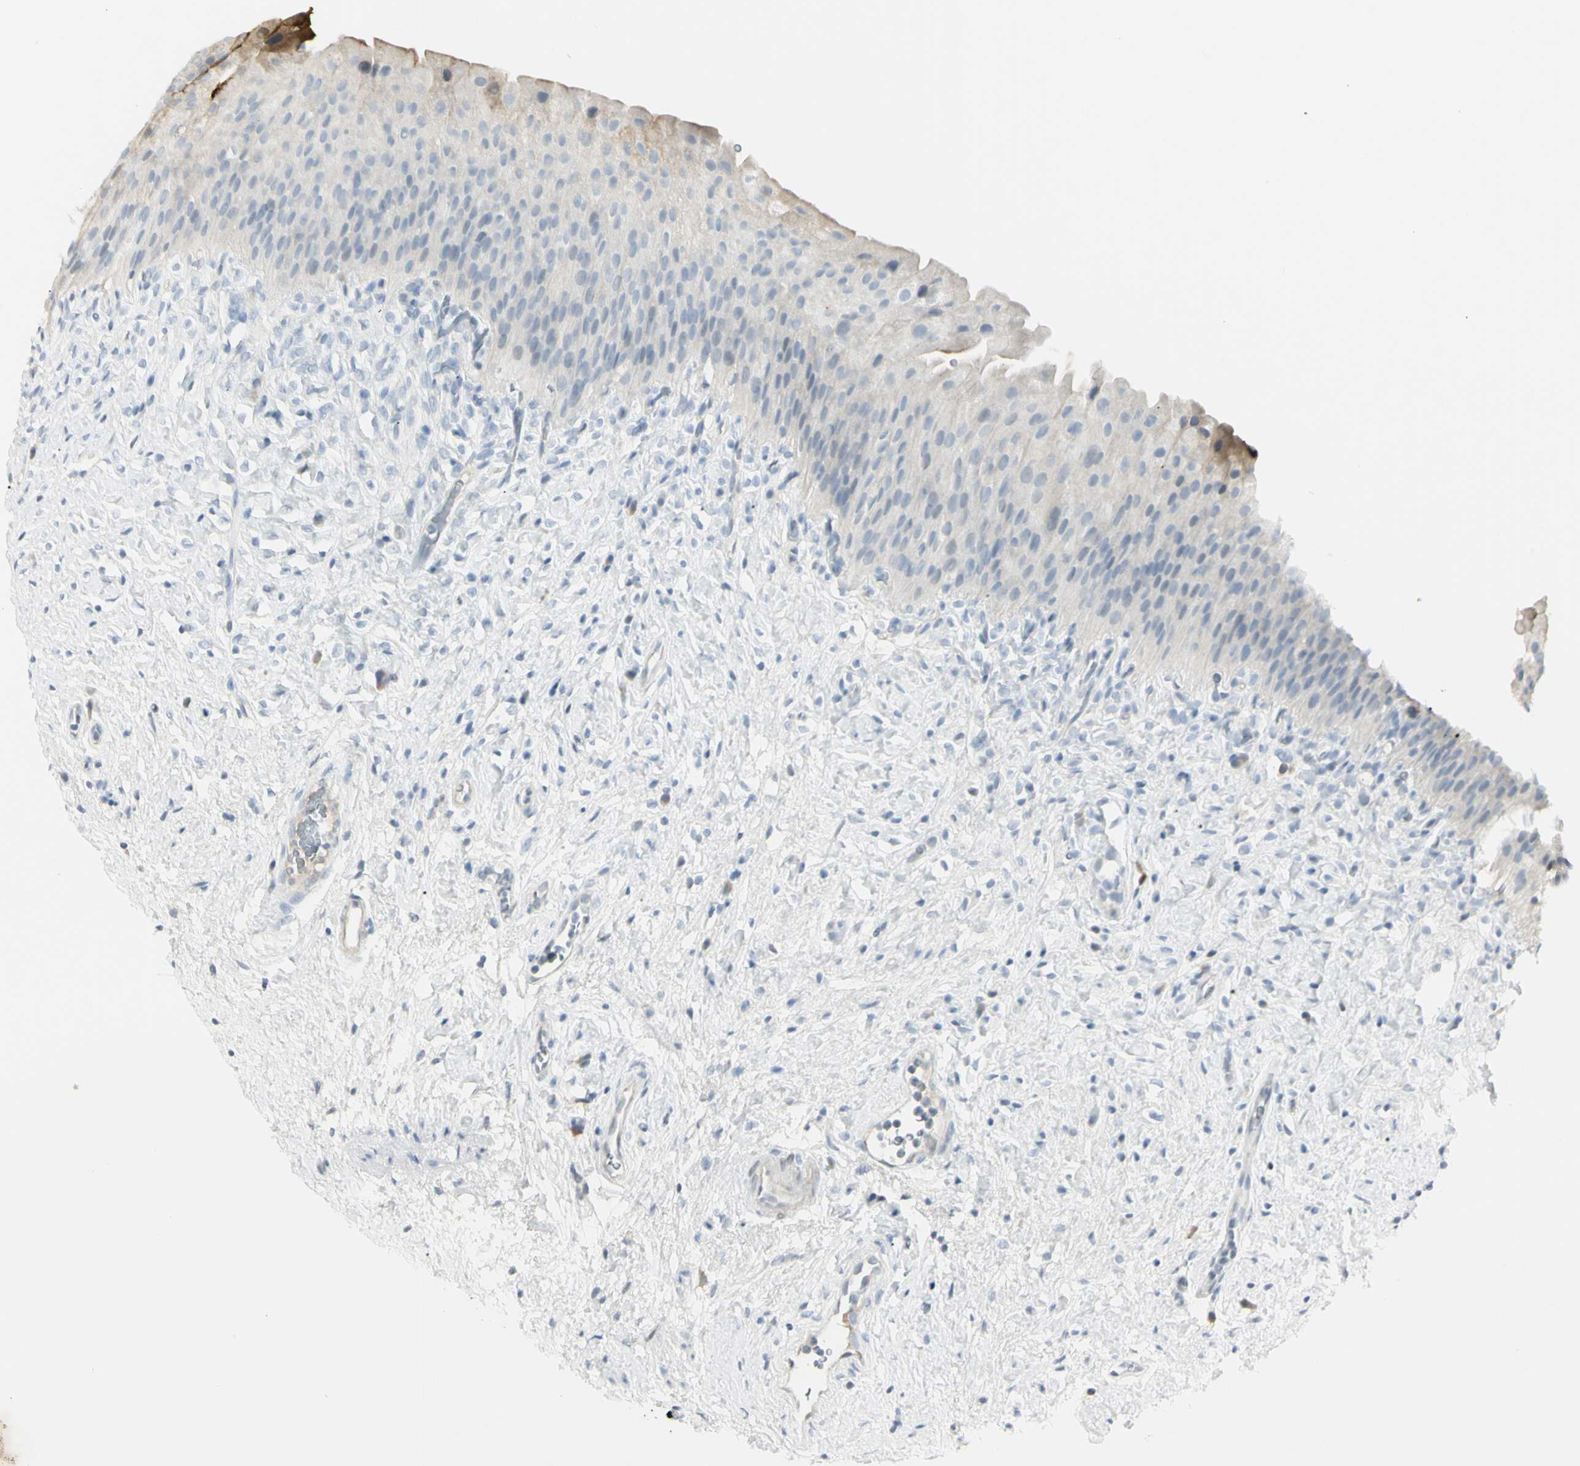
{"staining": {"intensity": "negative", "quantity": "none", "location": "none"}, "tissue": "urinary bladder", "cell_type": "Urothelial cells", "image_type": "normal", "snomed": [{"axis": "morphology", "description": "Normal tissue, NOS"}, {"axis": "morphology", "description": "Urothelial carcinoma, High grade"}, {"axis": "topography", "description": "Urinary bladder"}], "caption": "High magnification brightfield microscopy of unremarkable urinary bladder stained with DAB (brown) and counterstained with hematoxylin (blue): urothelial cells show no significant positivity. The staining is performed using DAB brown chromogen with nuclei counter-stained in using hematoxylin.", "gene": "PIP", "patient": {"sex": "male", "age": 46}}